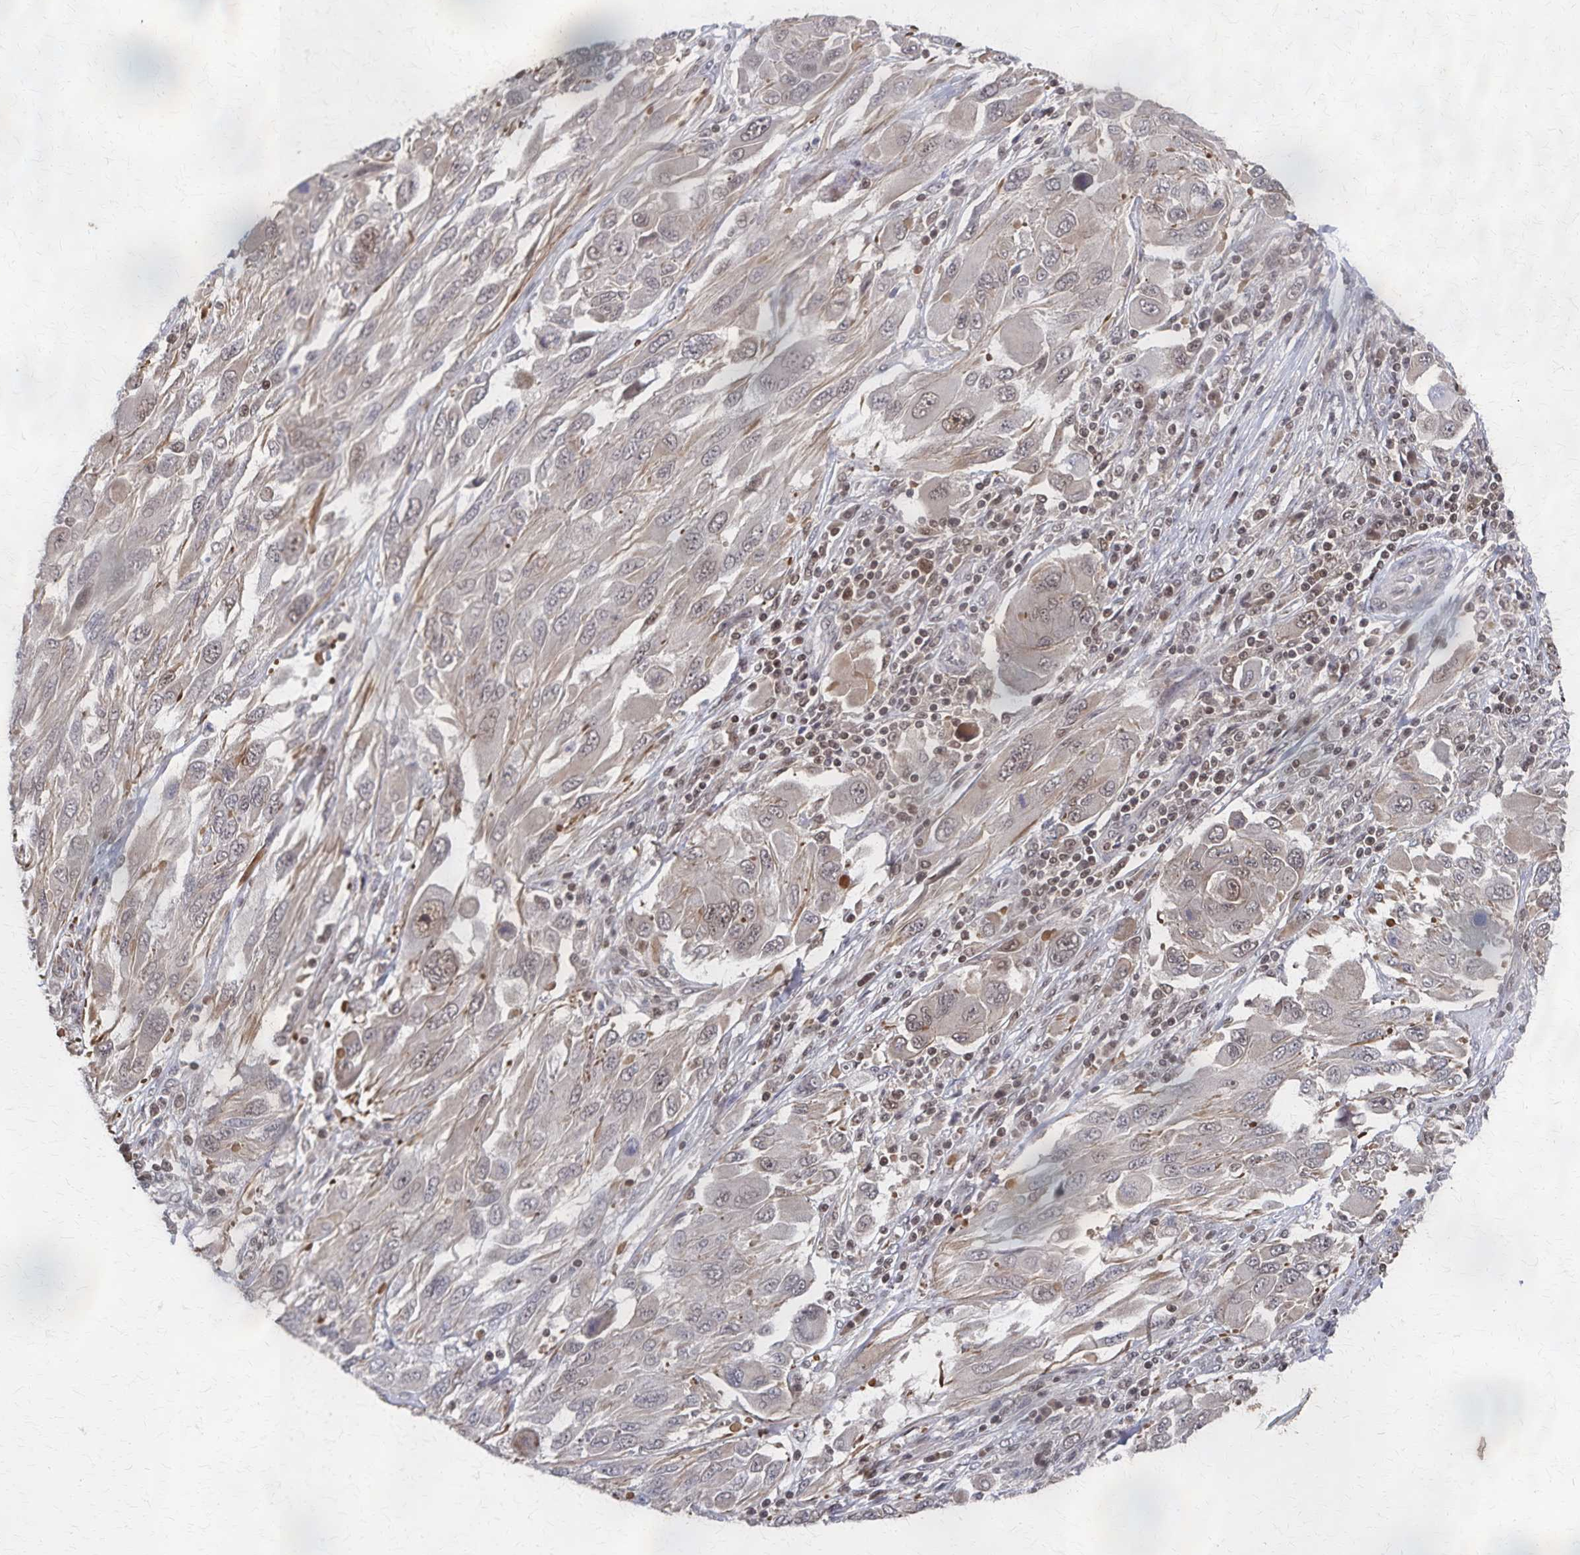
{"staining": {"intensity": "weak", "quantity": "<25%", "location": "nuclear"}, "tissue": "melanoma", "cell_type": "Tumor cells", "image_type": "cancer", "snomed": [{"axis": "morphology", "description": "Malignant melanoma, NOS"}, {"axis": "topography", "description": "Skin"}], "caption": "The photomicrograph shows no staining of tumor cells in melanoma. (DAB immunohistochemistry (IHC) visualized using brightfield microscopy, high magnification).", "gene": "GTF2B", "patient": {"sex": "female", "age": 91}}